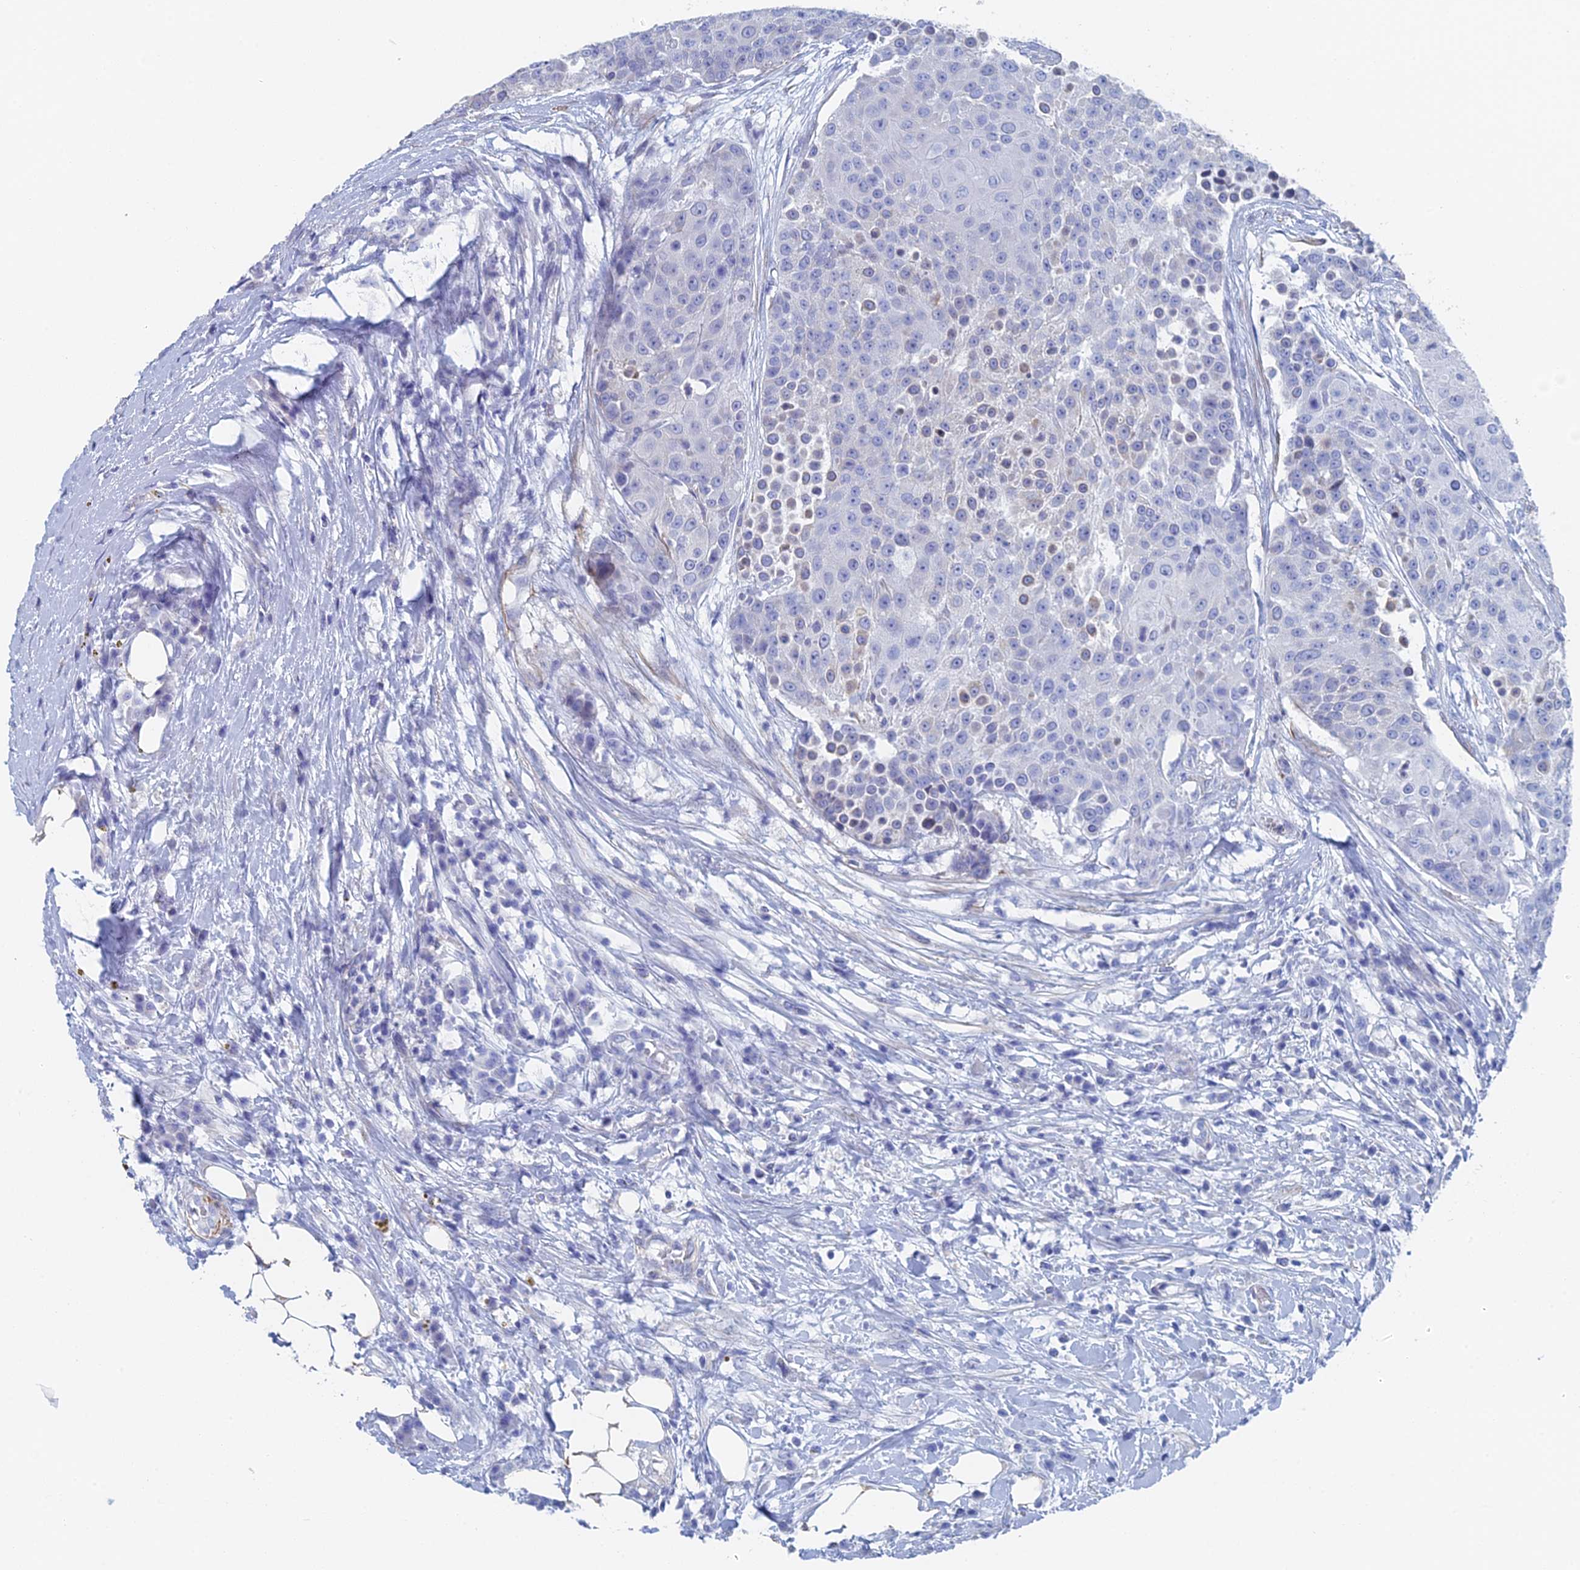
{"staining": {"intensity": "negative", "quantity": "none", "location": "none"}, "tissue": "urothelial cancer", "cell_type": "Tumor cells", "image_type": "cancer", "snomed": [{"axis": "morphology", "description": "Urothelial carcinoma, High grade"}, {"axis": "topography", "description": "Urinary bladder"}], "caption": "Immunohistochemistry (IHC) micrograph of human urothelial cancer stained for a protein (brown), which displays no expression in tumor cells. Nuclei are stained in blue.", "gene": "KCNK18", "patient": {"sex": "female", "age": 63}}